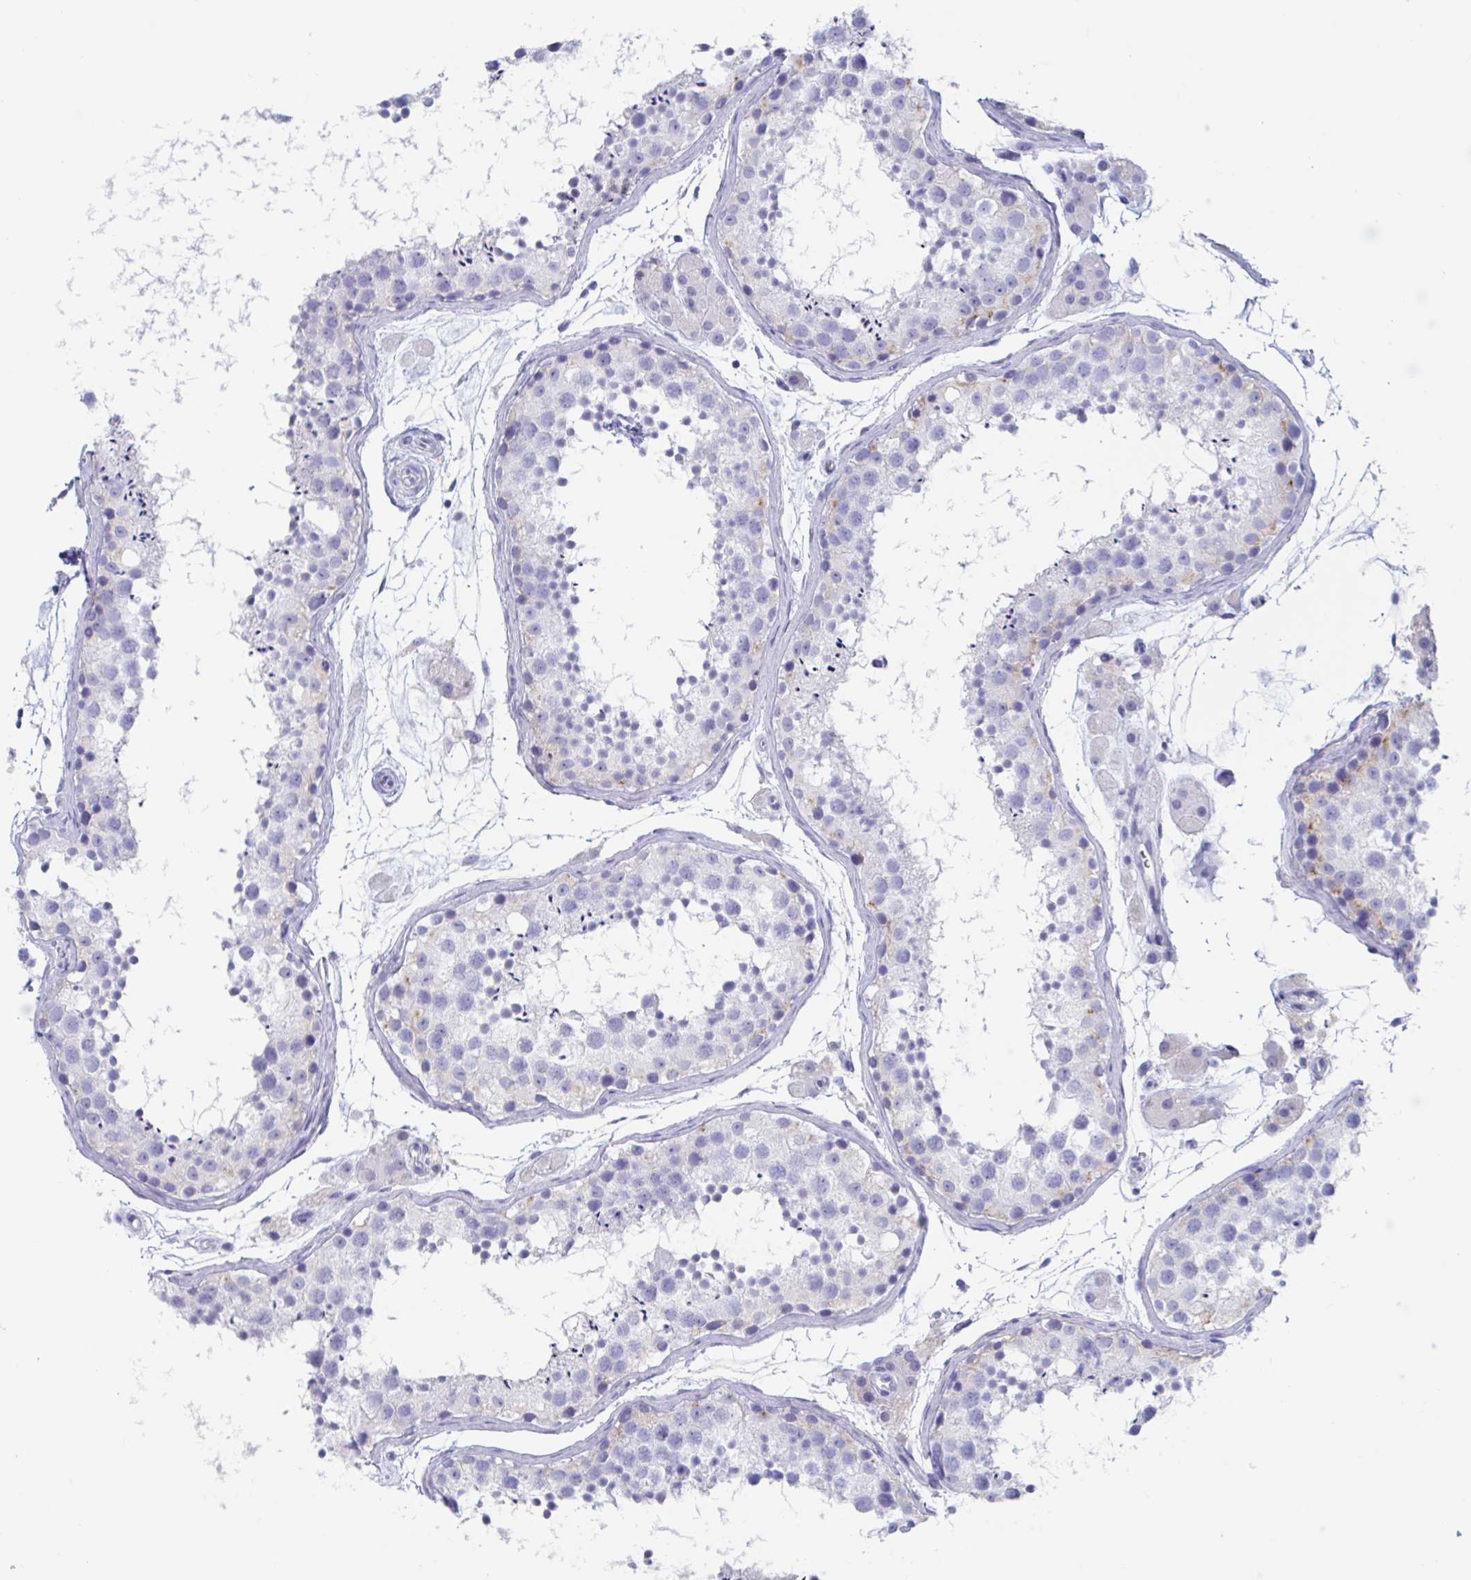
{"staining": {"intensity": "negative", "quantity": "none", "location": "none"}, "tissue": "testis", "cell_type": "Cells in seminiferous ducts", "image_type": "normal", "snomed": [{"axis": "morphology", "description": "Normal tissue, NOS"}, {"axis": "topography", "description": "Testis"}], "caption": "A photomicrograph of testis stained for a protein displays no brown staining in cells in seminiferous ducts. Brightfield microscopy of IHC stained with DAB (brown) and hematoxylin (blue), captured at high magnification.", "gene": "ZNHIT2", "patient": {"sex": "male", "age": 41}}